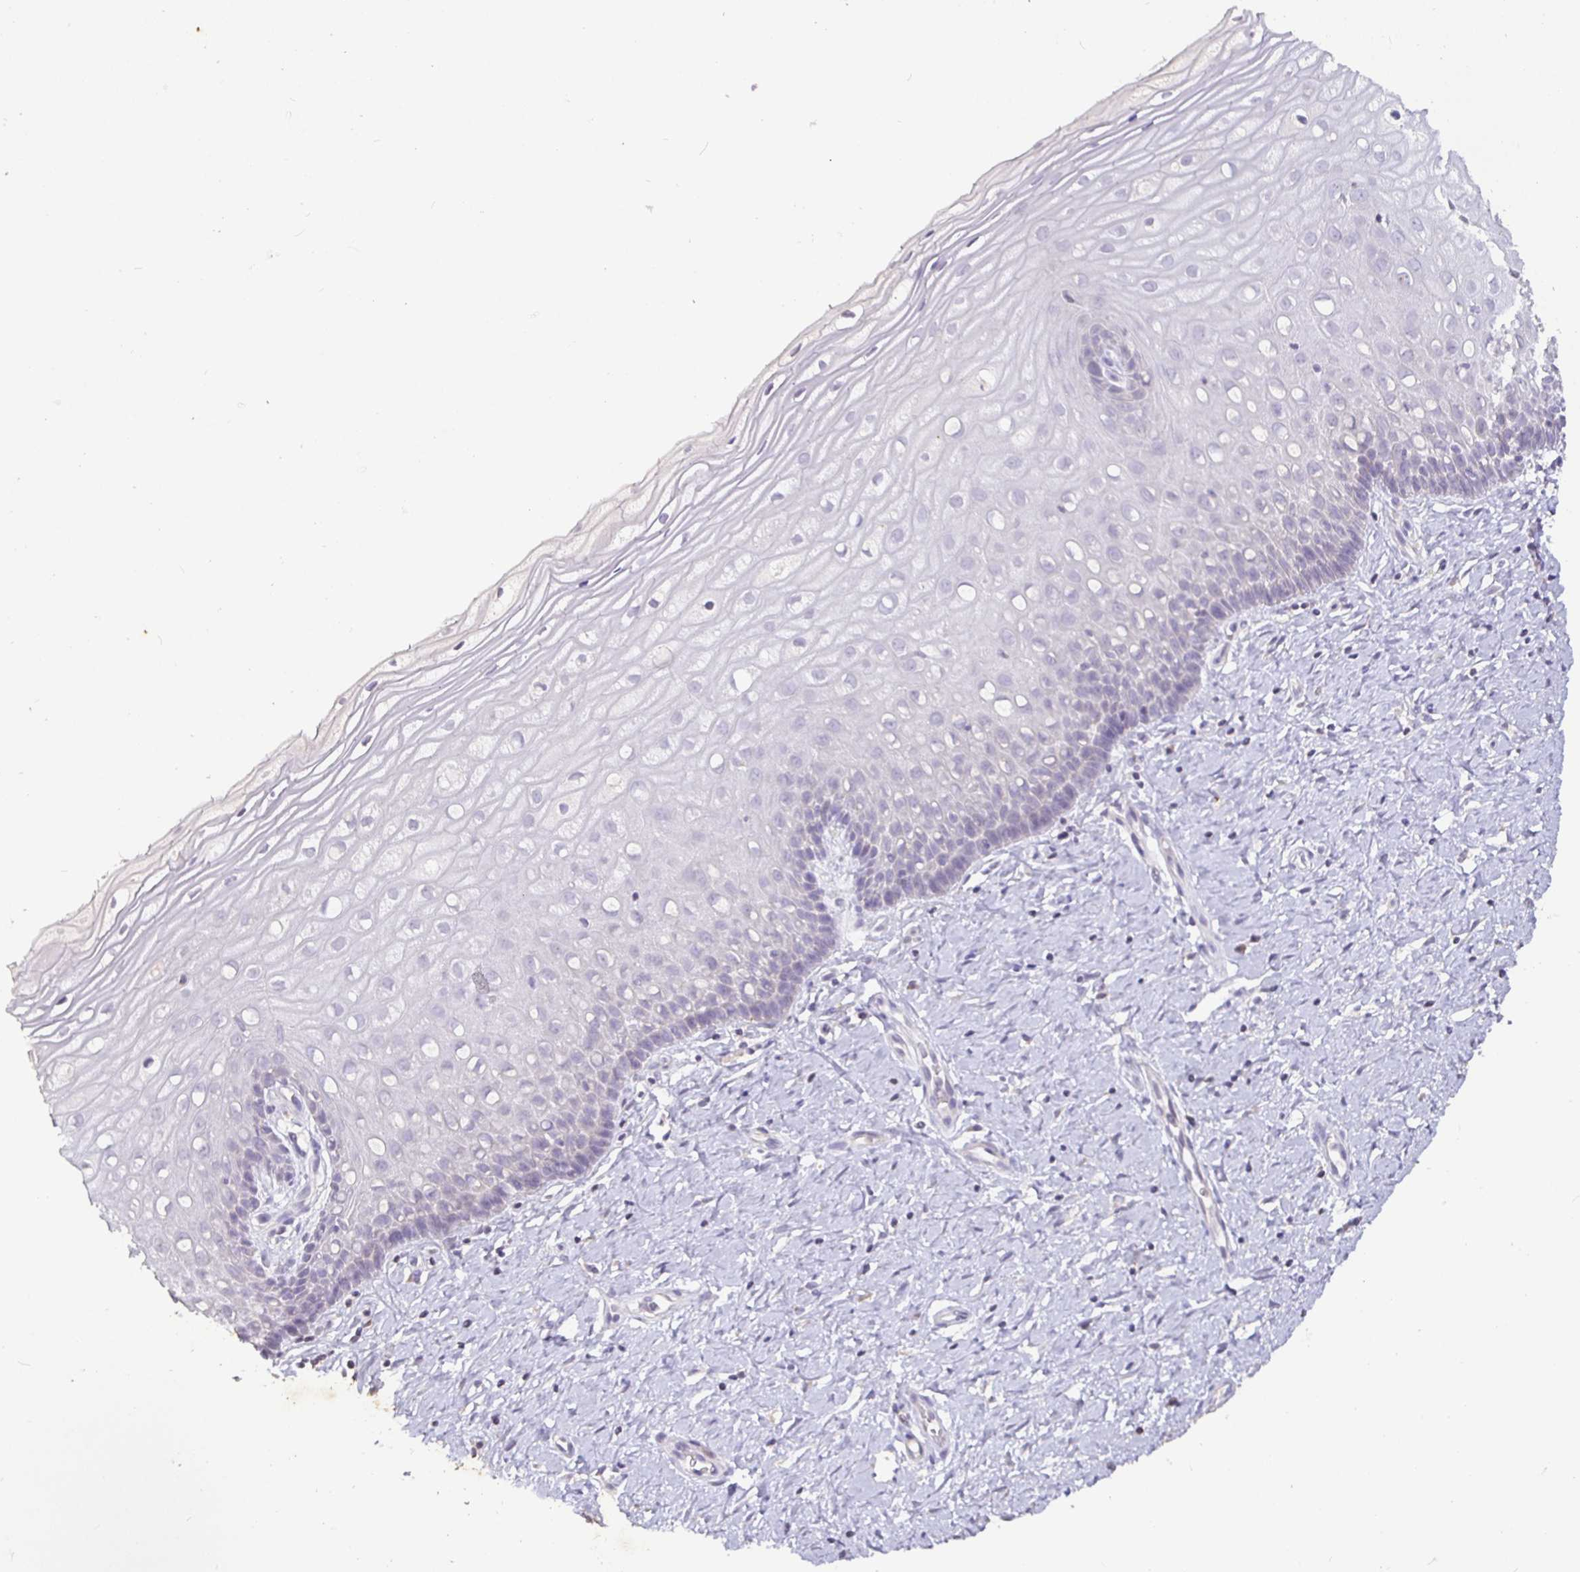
{"staining": {"intensity": "negative", "quantity": "none", "location": "none"}, "tissue": "cervix", "cell_type": "Glandular cells", "image_type": "normal", "snomed": [{"axis": "morphology", "description": "Normal tissue, NOS"}, {"axis": "topography", "description": "Cervix"}], "caption": "A photomicrograph of human cervix is negative for staining in glandular cells. (DAB IHC with hematoxylin counter stain).", "gene": "SHISA4", "patient": {"sex": "female", "age": 37}}